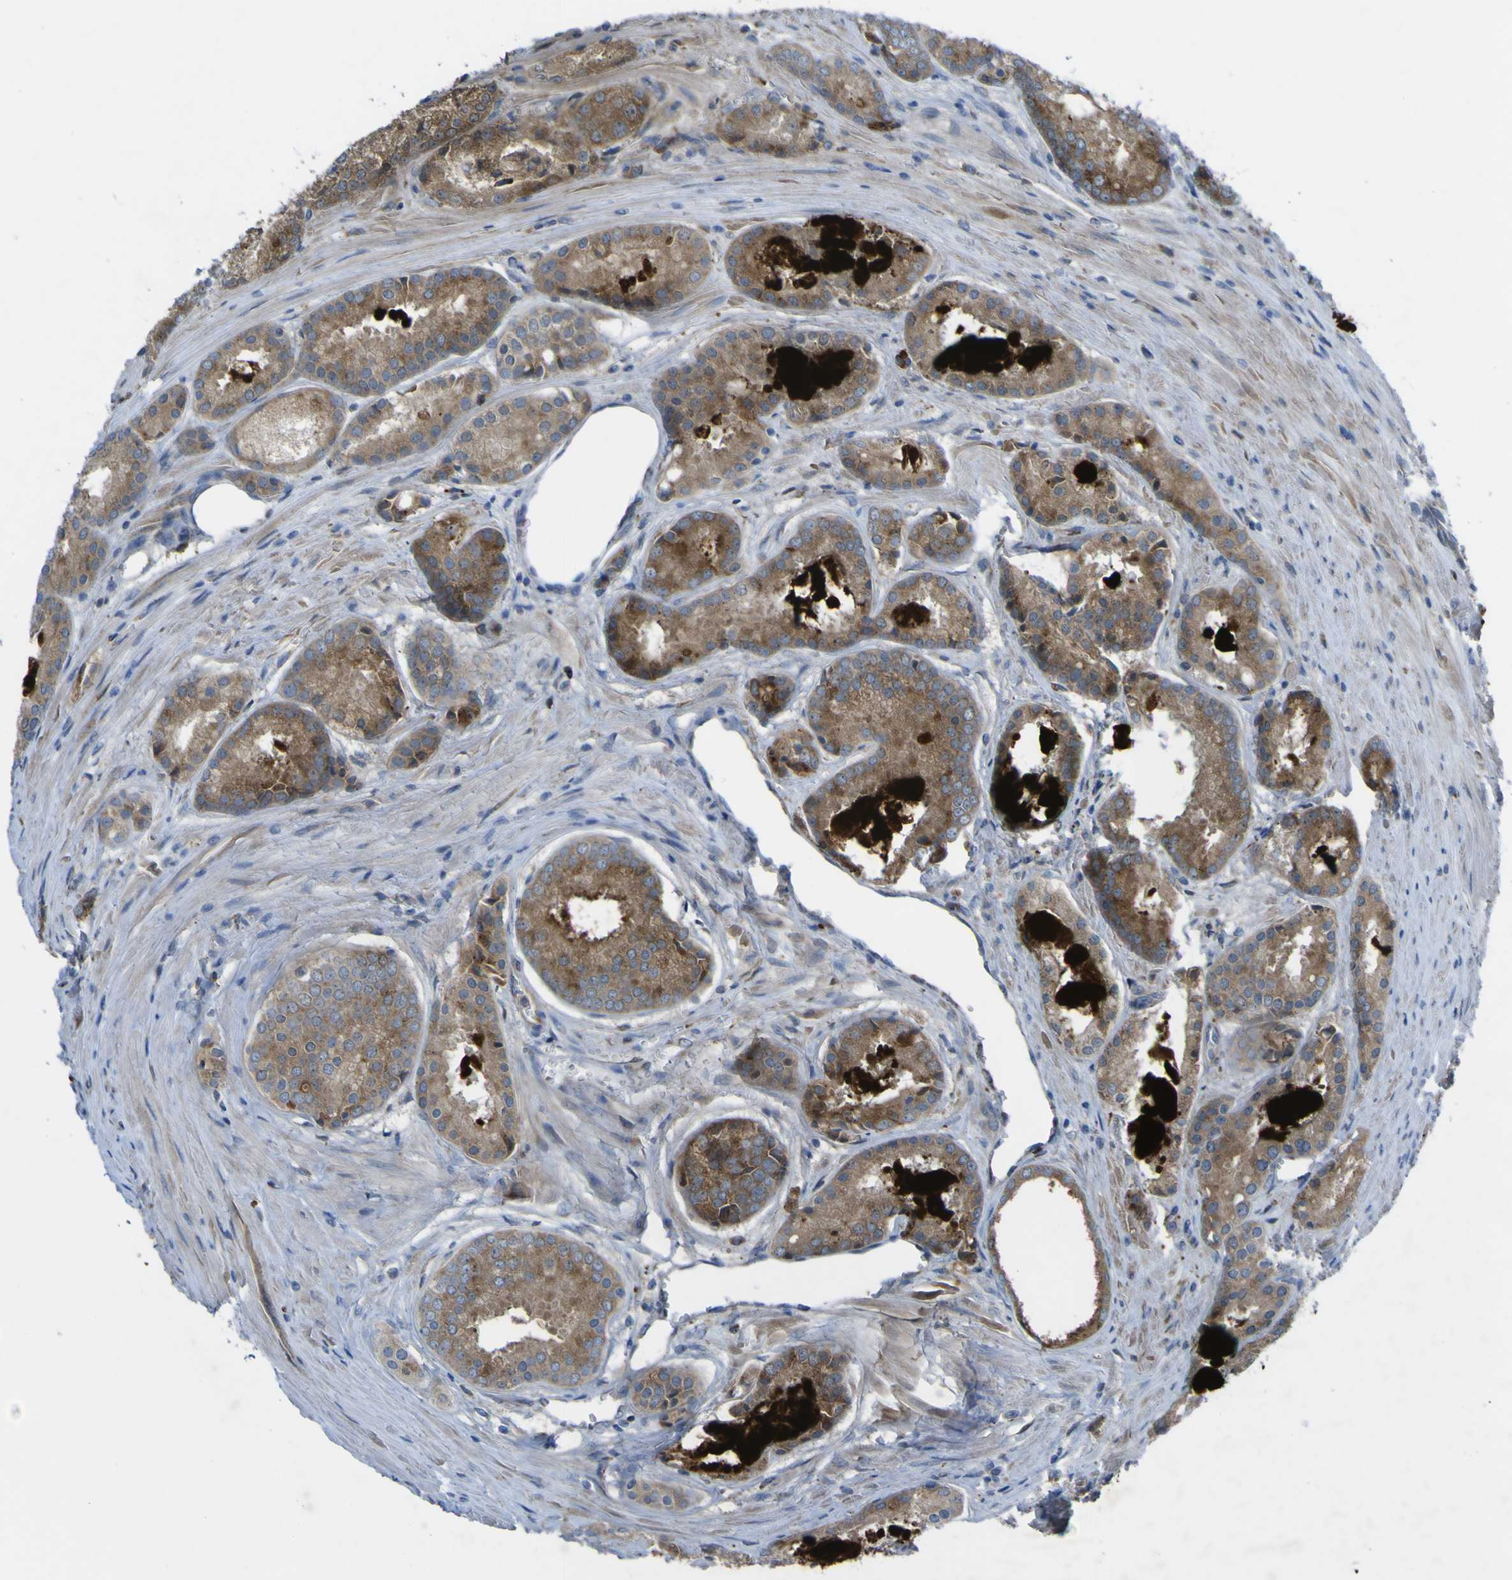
{"staining": {"intensity": "moderate", "quantity": ">75%", "location": "cytoplasmic/membranous"}, "tissue": "prostate cancer", "cell_type": "Tumor cells", "image_type": "cancer", "snomed": [{"axis": "morphology", "description": "Adenocarcinoma, Low grade"}, {"axis": "topography", "description": "Prostate"}], "caption": "IHC staining of adenocarcinoma (low-grade) (prostate), which reveals medium levels of moderate cytoplasmic/membranous staining in approximately >75% of tumor cells indicating moderate cytoplasmic/membranous protein expression. The staining was performed using DAB (3,3'-diaminobenzidine) (brown) for protein detection and nuclei were counterstained in hematoxylin (blue).", "gene": "CST3", "patient": {"sex": "male", "age": 64}}